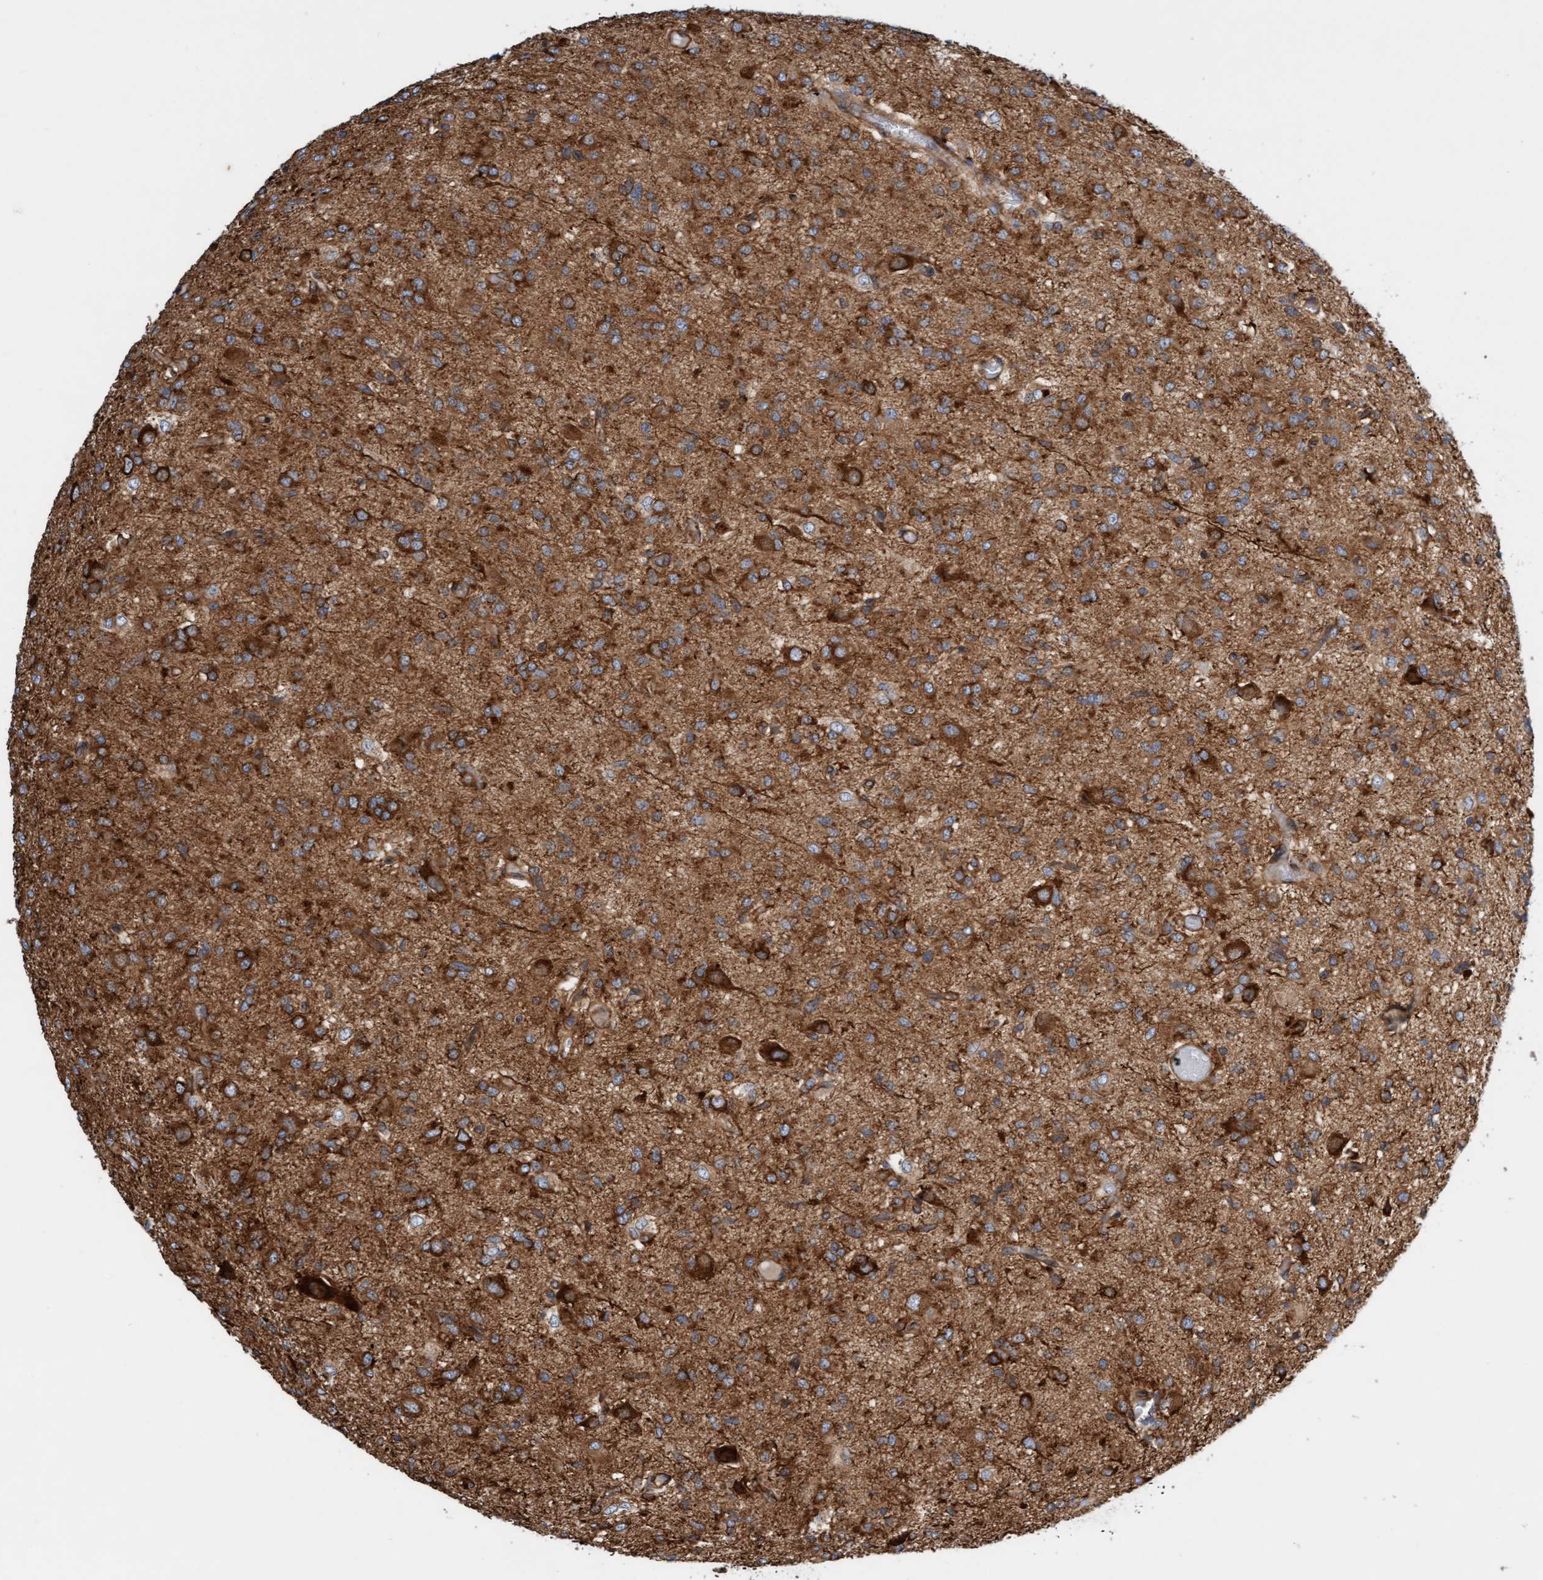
{"staining": {"intensity": "moderate", "quantity": ">75%", "location": "cytoplasmic/membranous"}, "tissue": "glioma", "cell_type": "Tumor cells", "image_type": "cancer", "snomed": [{"axis": "morphology", "description": "Glioma, malignant, High grade"}, {"axis": "topography", "description": "Brain"}], "caption": "Immunohistochemistry (IHC) (DAB (3,3'-diaminobenzidine)) staining of human malignant high-grade glioma shows moderate cytoplasmic/membranous protein positivity in approximately >75% of tumor cells.", "gene": "FMNL3", "patient": {"sex": "female", "age": 59}}